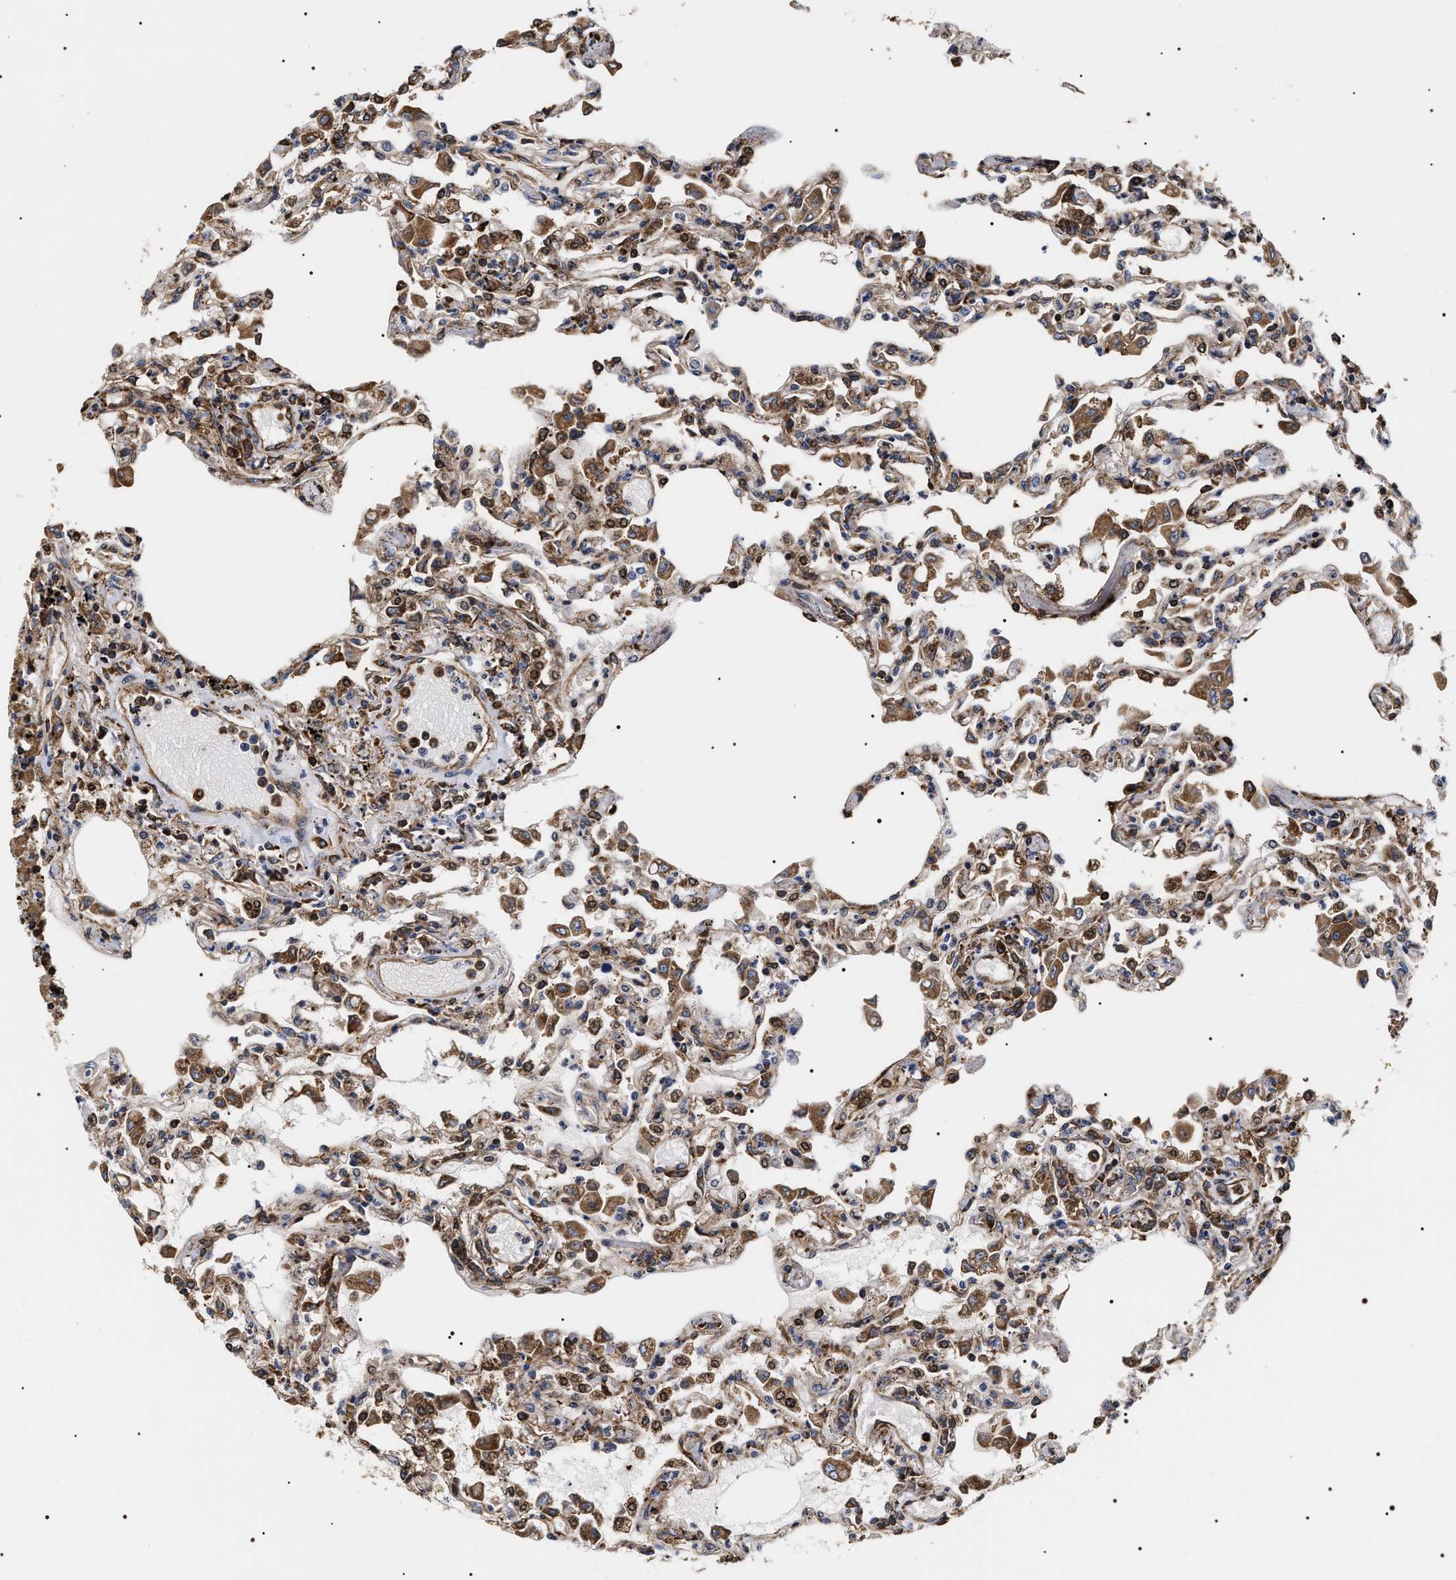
{"staining": {"intensity": "strong", "quantity": "25%-75%", "location": "cytoplasmic/membranous"}, "tissue": "lung", "cell_type": "Alveolar cells", "image_type": "normal", "snomed": [{"axis": "morphology", "description": "Normal tissue, NOS"}, {"axis": "topography", "description": "Bronchus"}, {"axis": "topography", "description": "Lung"}], "caption": "About 25%-75% of alveolar cells in benign human lung display strong cytoplasmic/membranous protein staining as visualized by brown immunohistochemical staining.", "gene": "SERBP1", "patient": {"sex": "female", "age": 49}}